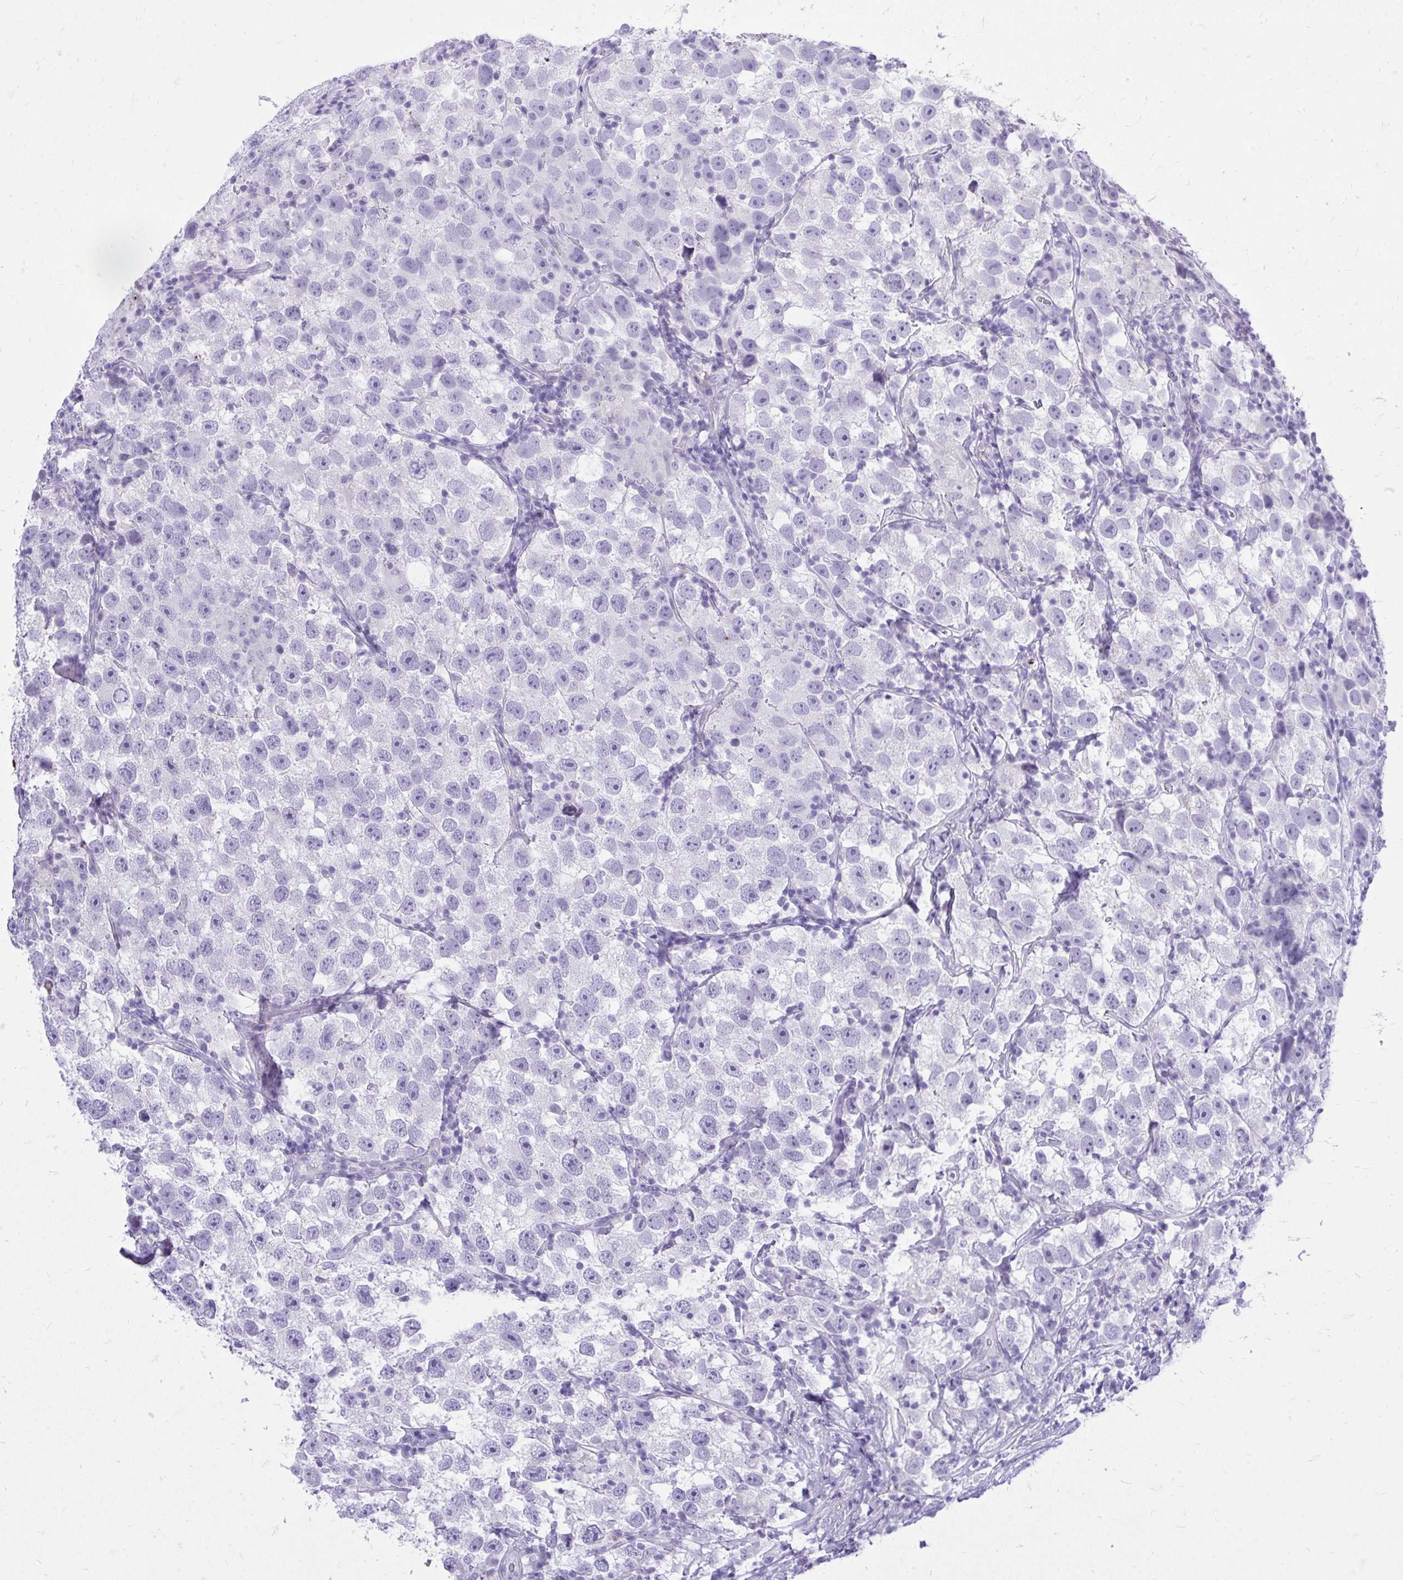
{"staining": {"intensity": "negative", "quantity": "none", "location": "none"}, "tissue": "testis cancer", "cell_type": "Tumor cells", "image_type": "cancer", "snomed": [{"axis": "morphology", "description": "Seminoma, NOS"}, {"axis": "topography", "description": "Testis"}], "caption": "Tumor cells show no significant expression in testis cancer. (DAB immunohistochemistry (IHC), high magnification).", "gene": "GABRA1", "patient": {"sex": "male", "age": 26}}